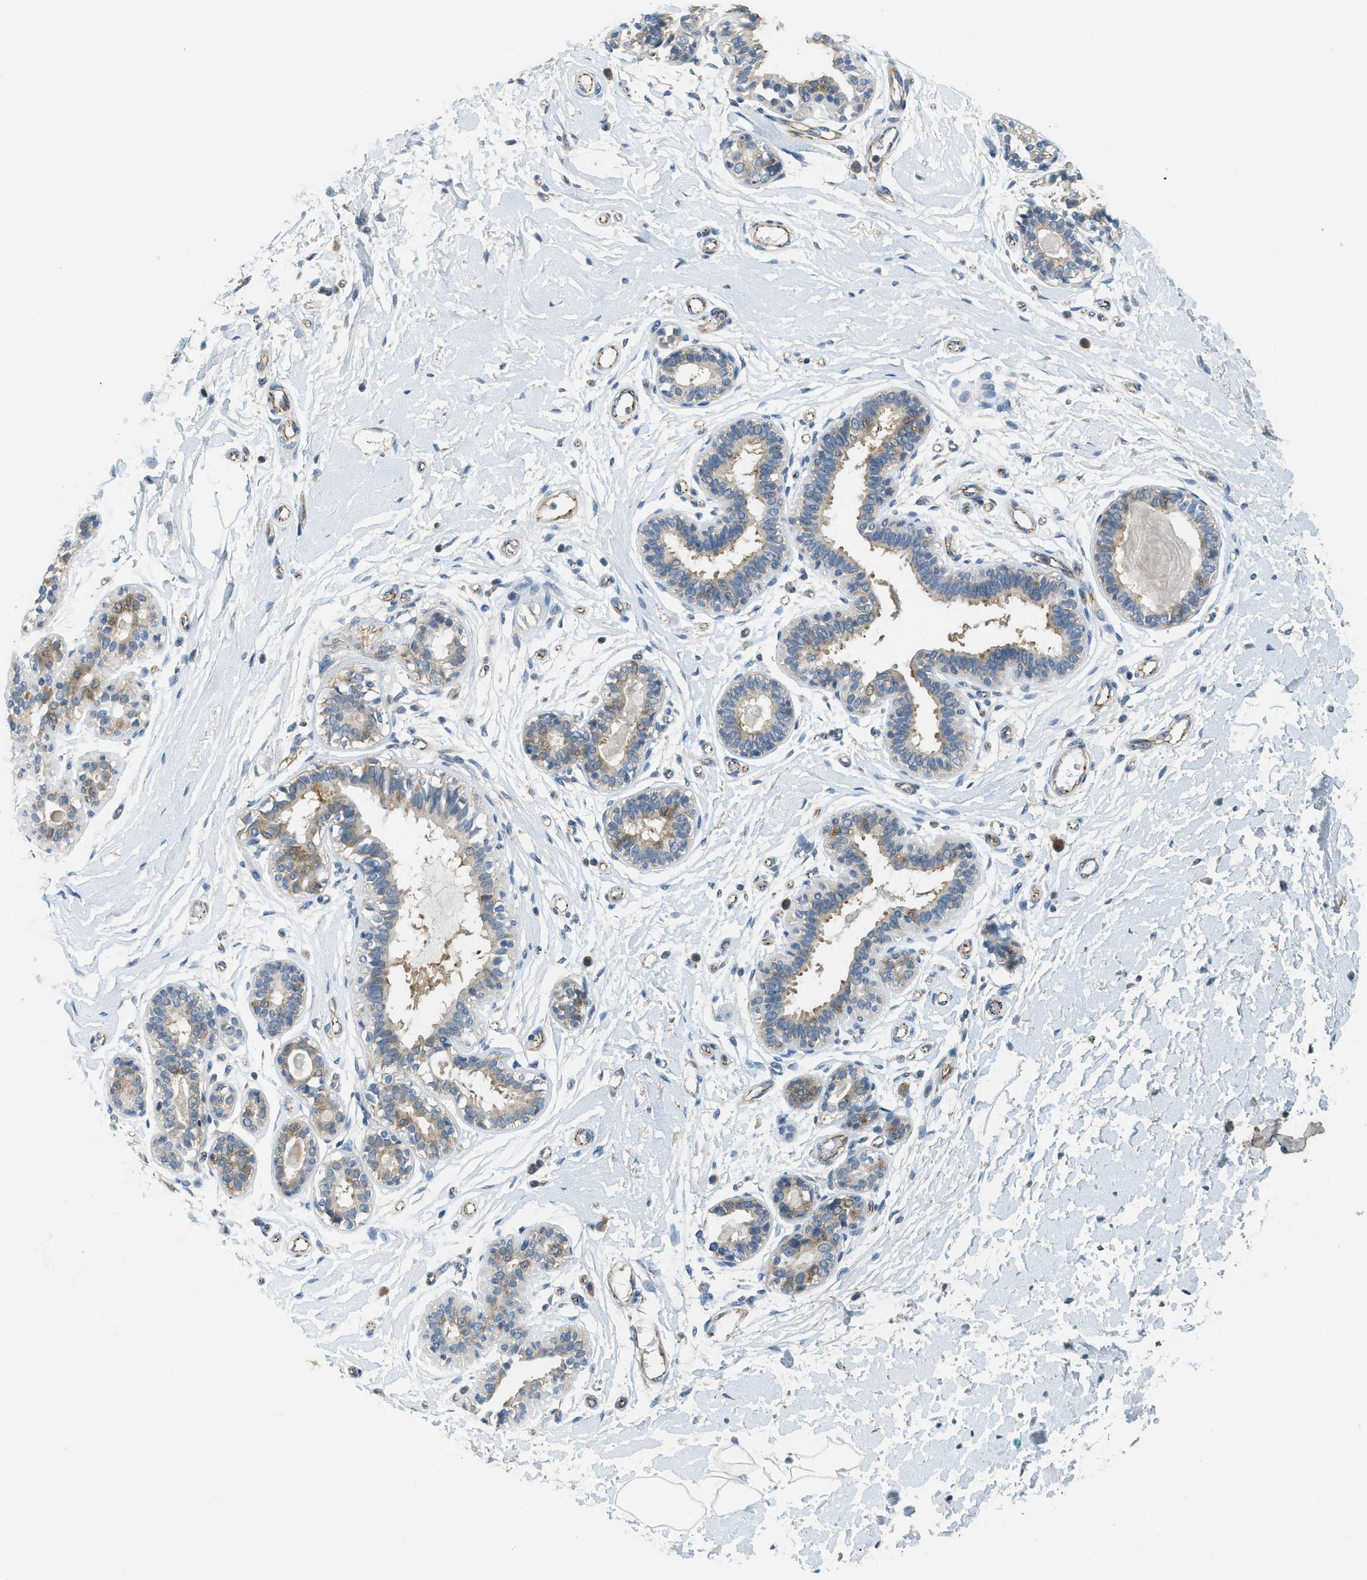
{"staining": {"intensity": "negative", "quantity": "none", "location": "none"}, "tissue": "breast", "cell_type": "Adipocytes", "image_type": "normal", "snomed": [{"axis": "morphology", "description": "Normal tissue, NOS"}, {"axis": "morphology", "description": "Lobular carcinoma"}, {"axis": "topography", "description": "Breast"}], "caption": "There is no significant positivity in adipocytes of breast. The staining was performed using DAB to visualize the protein expression in brown, while the nuclei were stained in blue with hematoxylin (Magnification: 20x).", "gene": "JCAD", "patient": {"sex": "female", "age": 59}}